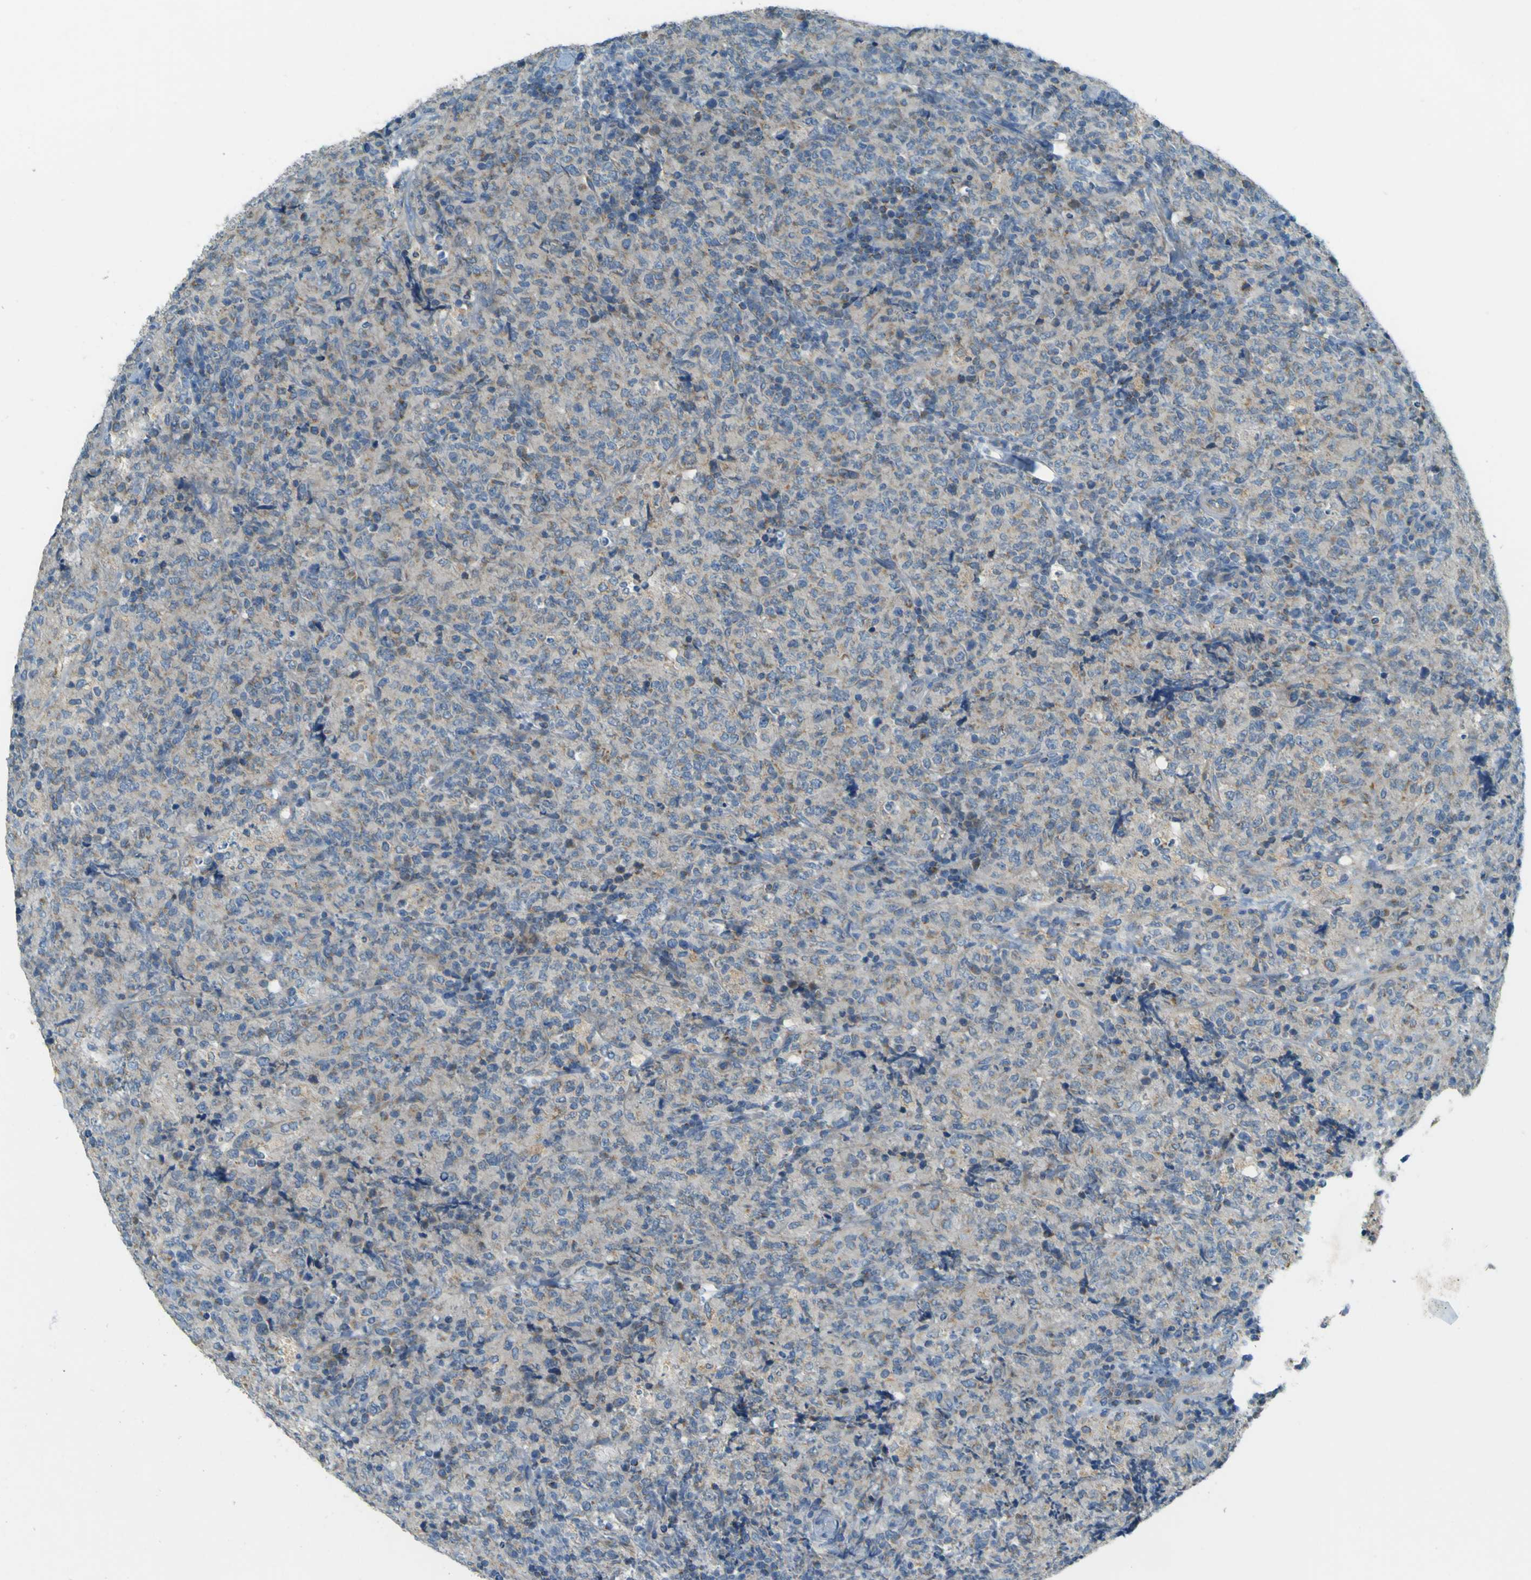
{"staining": {"intensity": "negative", "quantity": "none", "location": "none"}, "tissue": "lymphoma", "cell_type": "Tumor cells", "image_type": "cancer", "snomed": [{"axis": "morphology", "description": "Malignant lymphoma, non-Hodgkin's type, High grade"}, {"axis": "topography", "description": "Tonsil"}], "caption": "Immunohistochemistry micrograph of human lymphoma stained for a protein (brown), which reveals no staining in tumor cells.", "gene": "FKTN", "patient": {"sex": "female", "age": 36}}